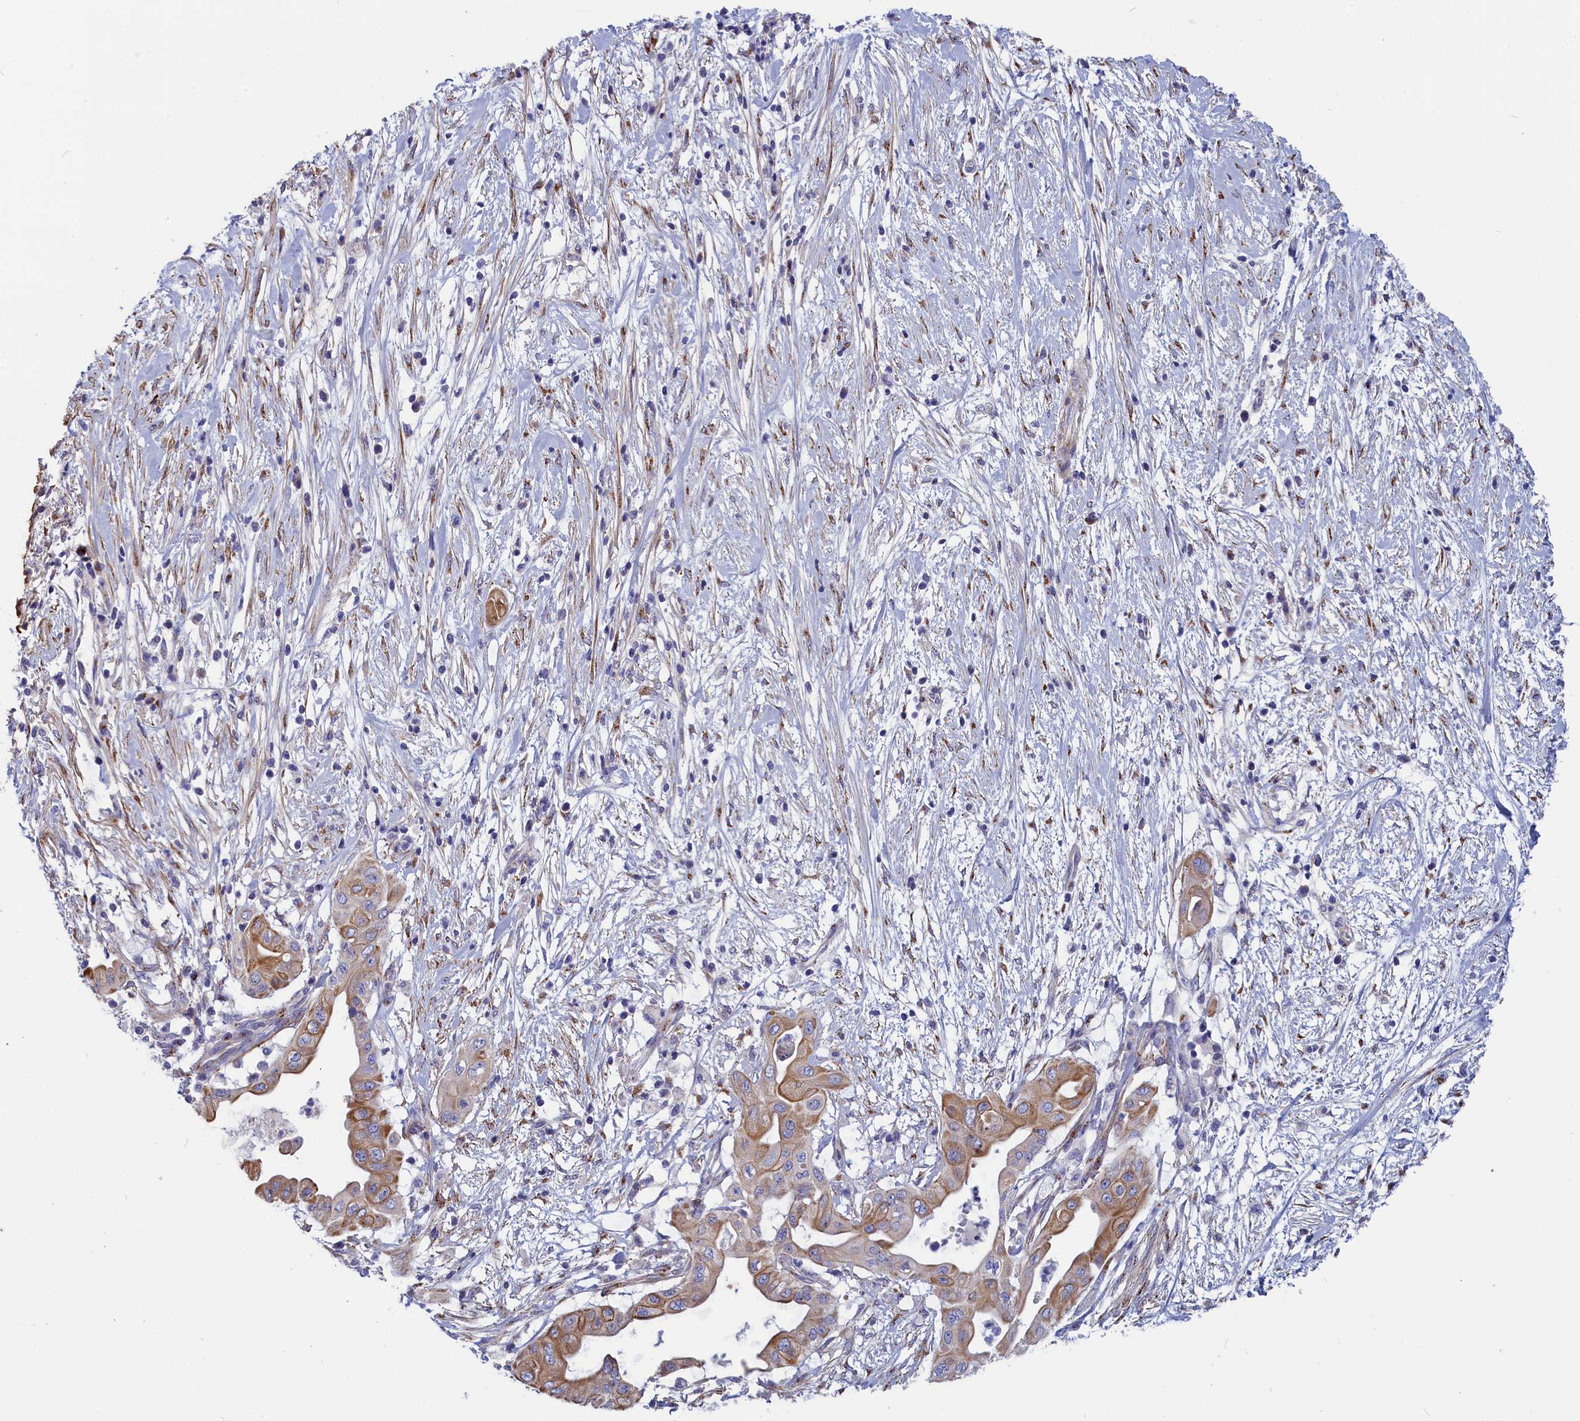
{"staining": {"intensity": "moderate", "quantity": "25%-75%", "location": "cytoplasmic/membranous"}, "tissue": "pancreatic cancer", "cell_type": "Tumor cells", "image_type": "cancer", "snomed": [{"axis": "morphology", "description": "Adenocarcinoma, NOS"}, {"axis": "topography", "description": "Pancreas"}], "caption": "High-power microscopy captured an IHC histopathology image of pancreatic cancer (adenocarcinoma), revealing moderate cytoplasmic/membranous staining in approximately 25%-75% of tumor cells.", "gene": "TUBGCP4", "patient": {"sex": "male", "age": 68}}